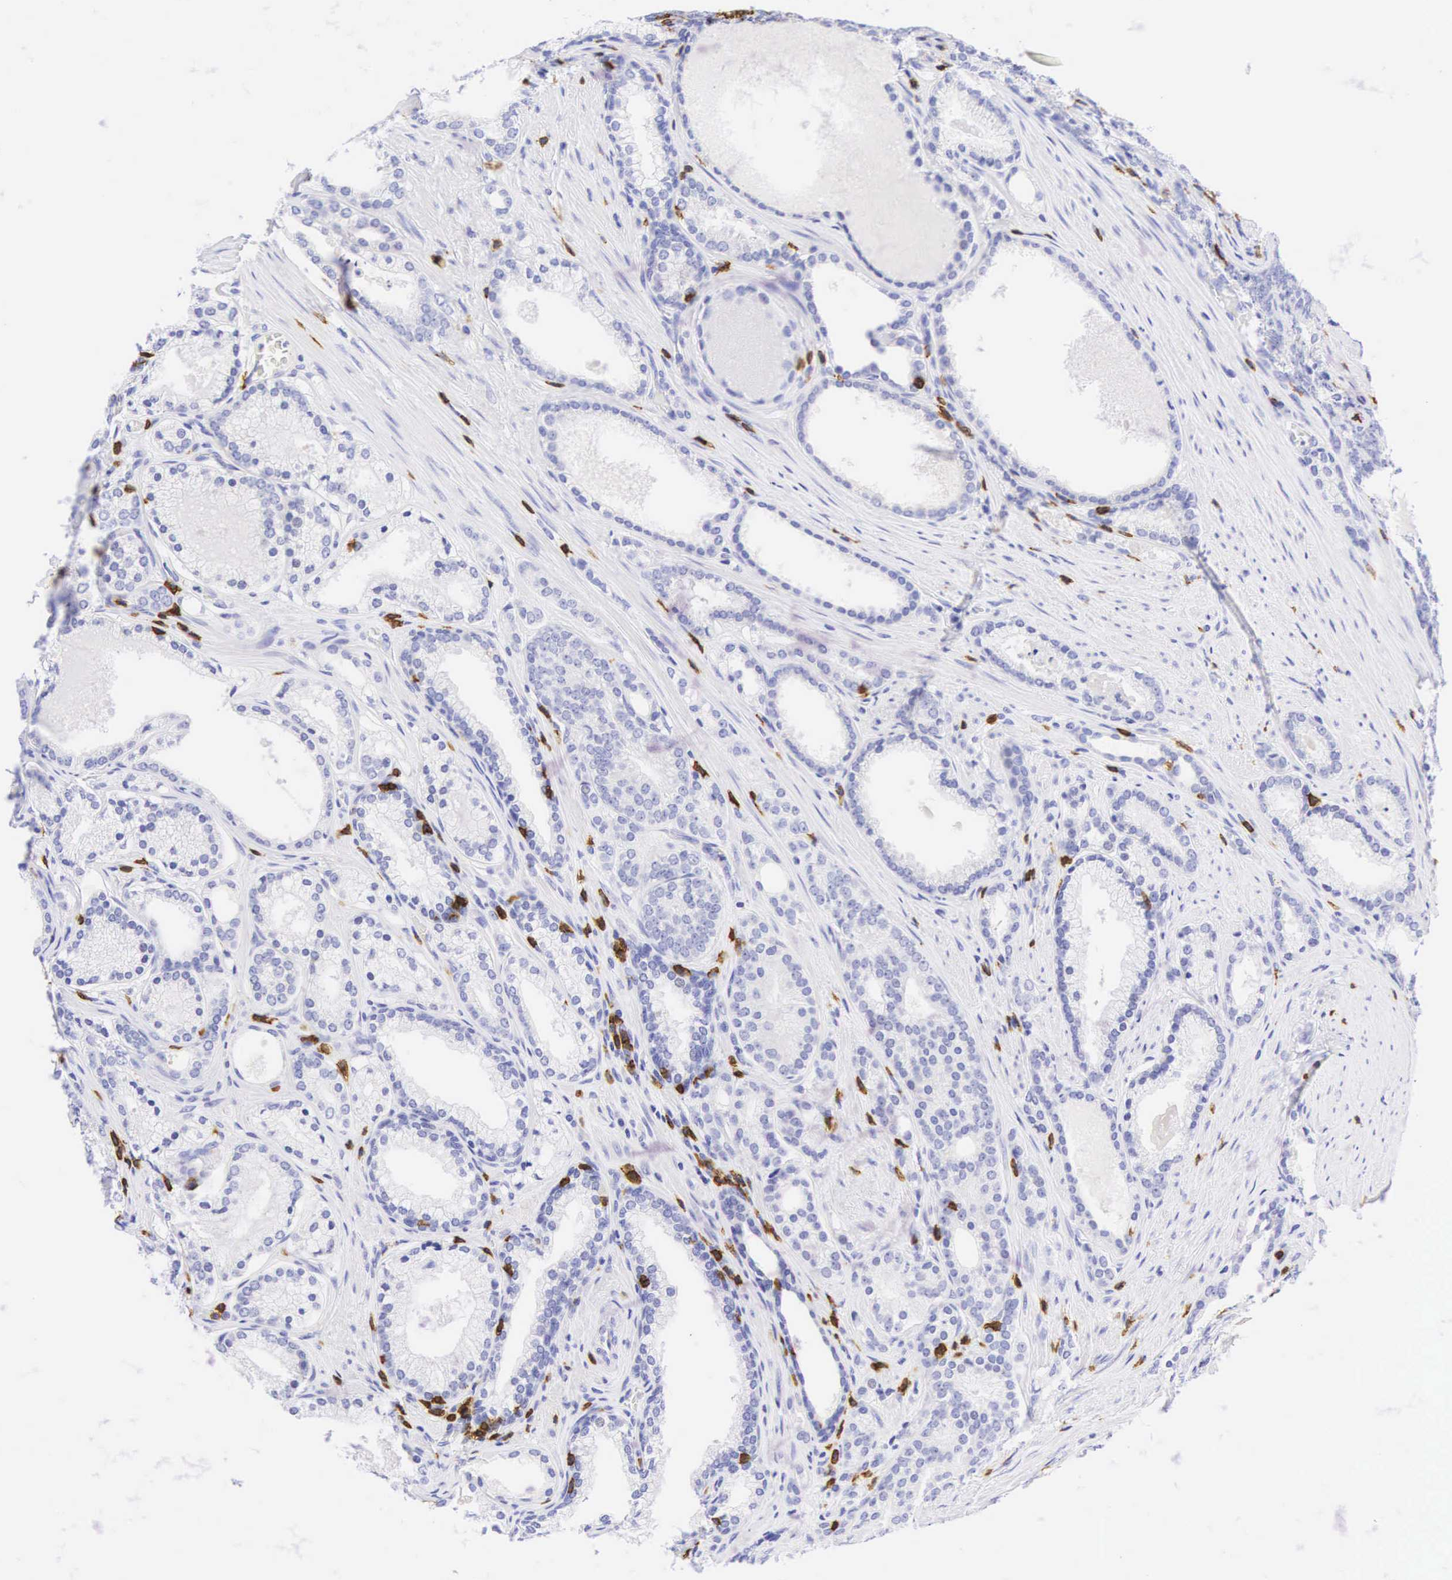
{"staining": {"intensity": "negative", "quantity": "none", "location": "none"}, "tissue": "prostate cancer", "cell_type": "Tumor cells", "image_type": "cancer", "snomed": [{"axis": "morphology", "description": "Adenocarcinoma, Low grade"}, {"axis": "topography", "description": "Prostate"}], "caption": "The immunohistochemistry photomicrograph has no significant expression in tumor cells of prostate cancer tissue.", "gene": "CD8A", "patient": {"sex": "male", "age": 71}}